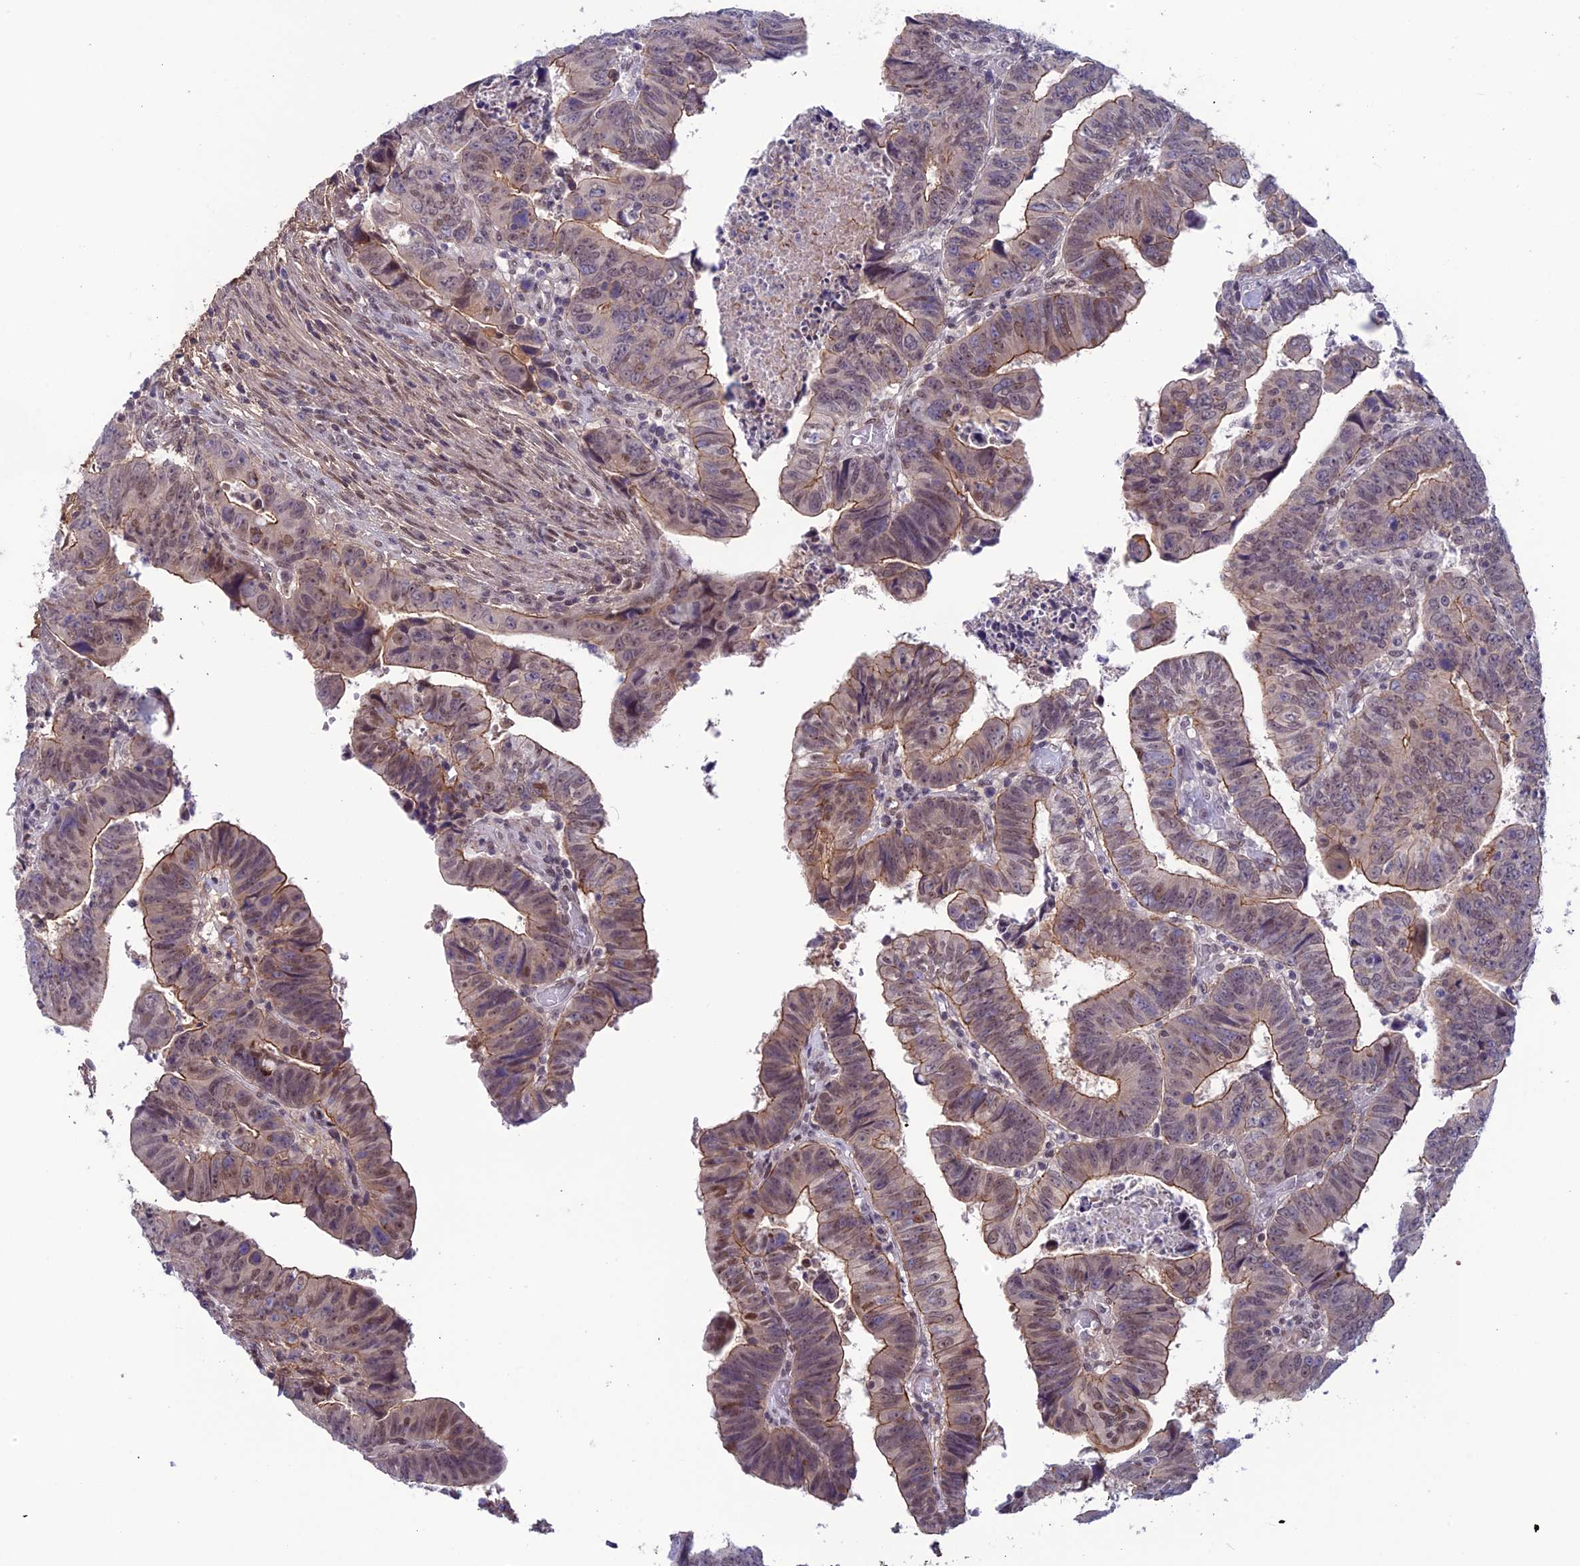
{"staining": {"intensity": "moderate", "quantity": "25%-75%", "location": "cytoplasmic/membranous,nuclear"}, "tissue": "colorectal cancer", "cell_type": "Tumor cells", "image_type": "cancer", "snomed": [{"axis": "morphology", "description": "Normal tissue, NOS"}, {"axis": "morphology", "description": "Adenocarcinoma, NOS"}, {"axis": "topography", "description": "Rectum"}], "caption": "DAB immunohistochemical staining of colorectal adenocarcinoma demonstrates moderate cytoplasmic/membranous and nuclear protein staining in approximately 25%-75% of tumor cells.", "gene": "FKBPL", "patient": {"sex": "female", "age": 65}}